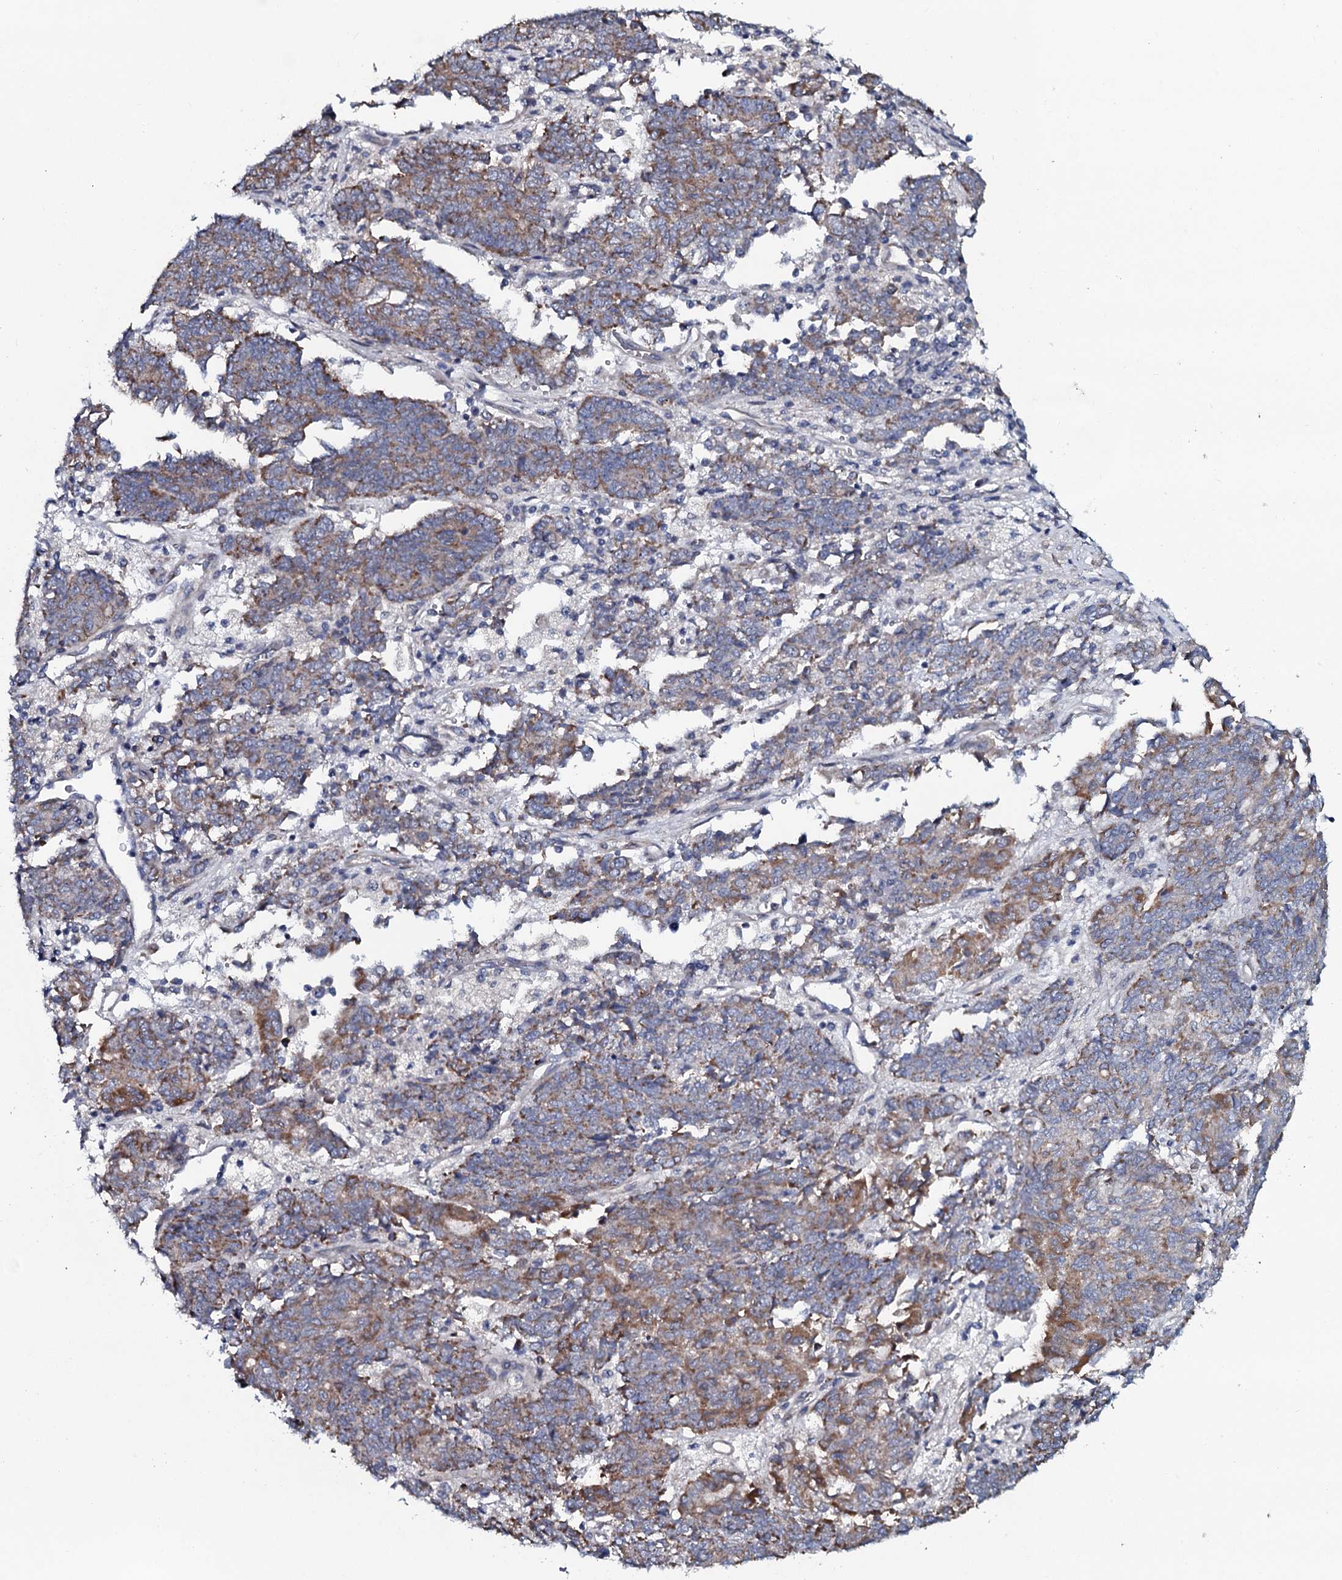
{"staining": {"intensity": "moderate", "quantity": "25%-75%", "location": "cytoplasmic/membranous"}, "tissue": "endometrial cancer", "cell_type": "Tumor cells", "image_type": "cancer", "snomed": [{"axis": "morphology", "description": "Adenocarcinoma, NOS"}, {"axis": "topography", "description": "Endometrium"}], "caption": "The image reveals a brown stain indicating the presence of a protein in the cytoplasmic/membranous of tumor cells in endometrial adenocarcinoma.", "gene": "KCTD4", "patient": {"sex": "female", "age": 80}}